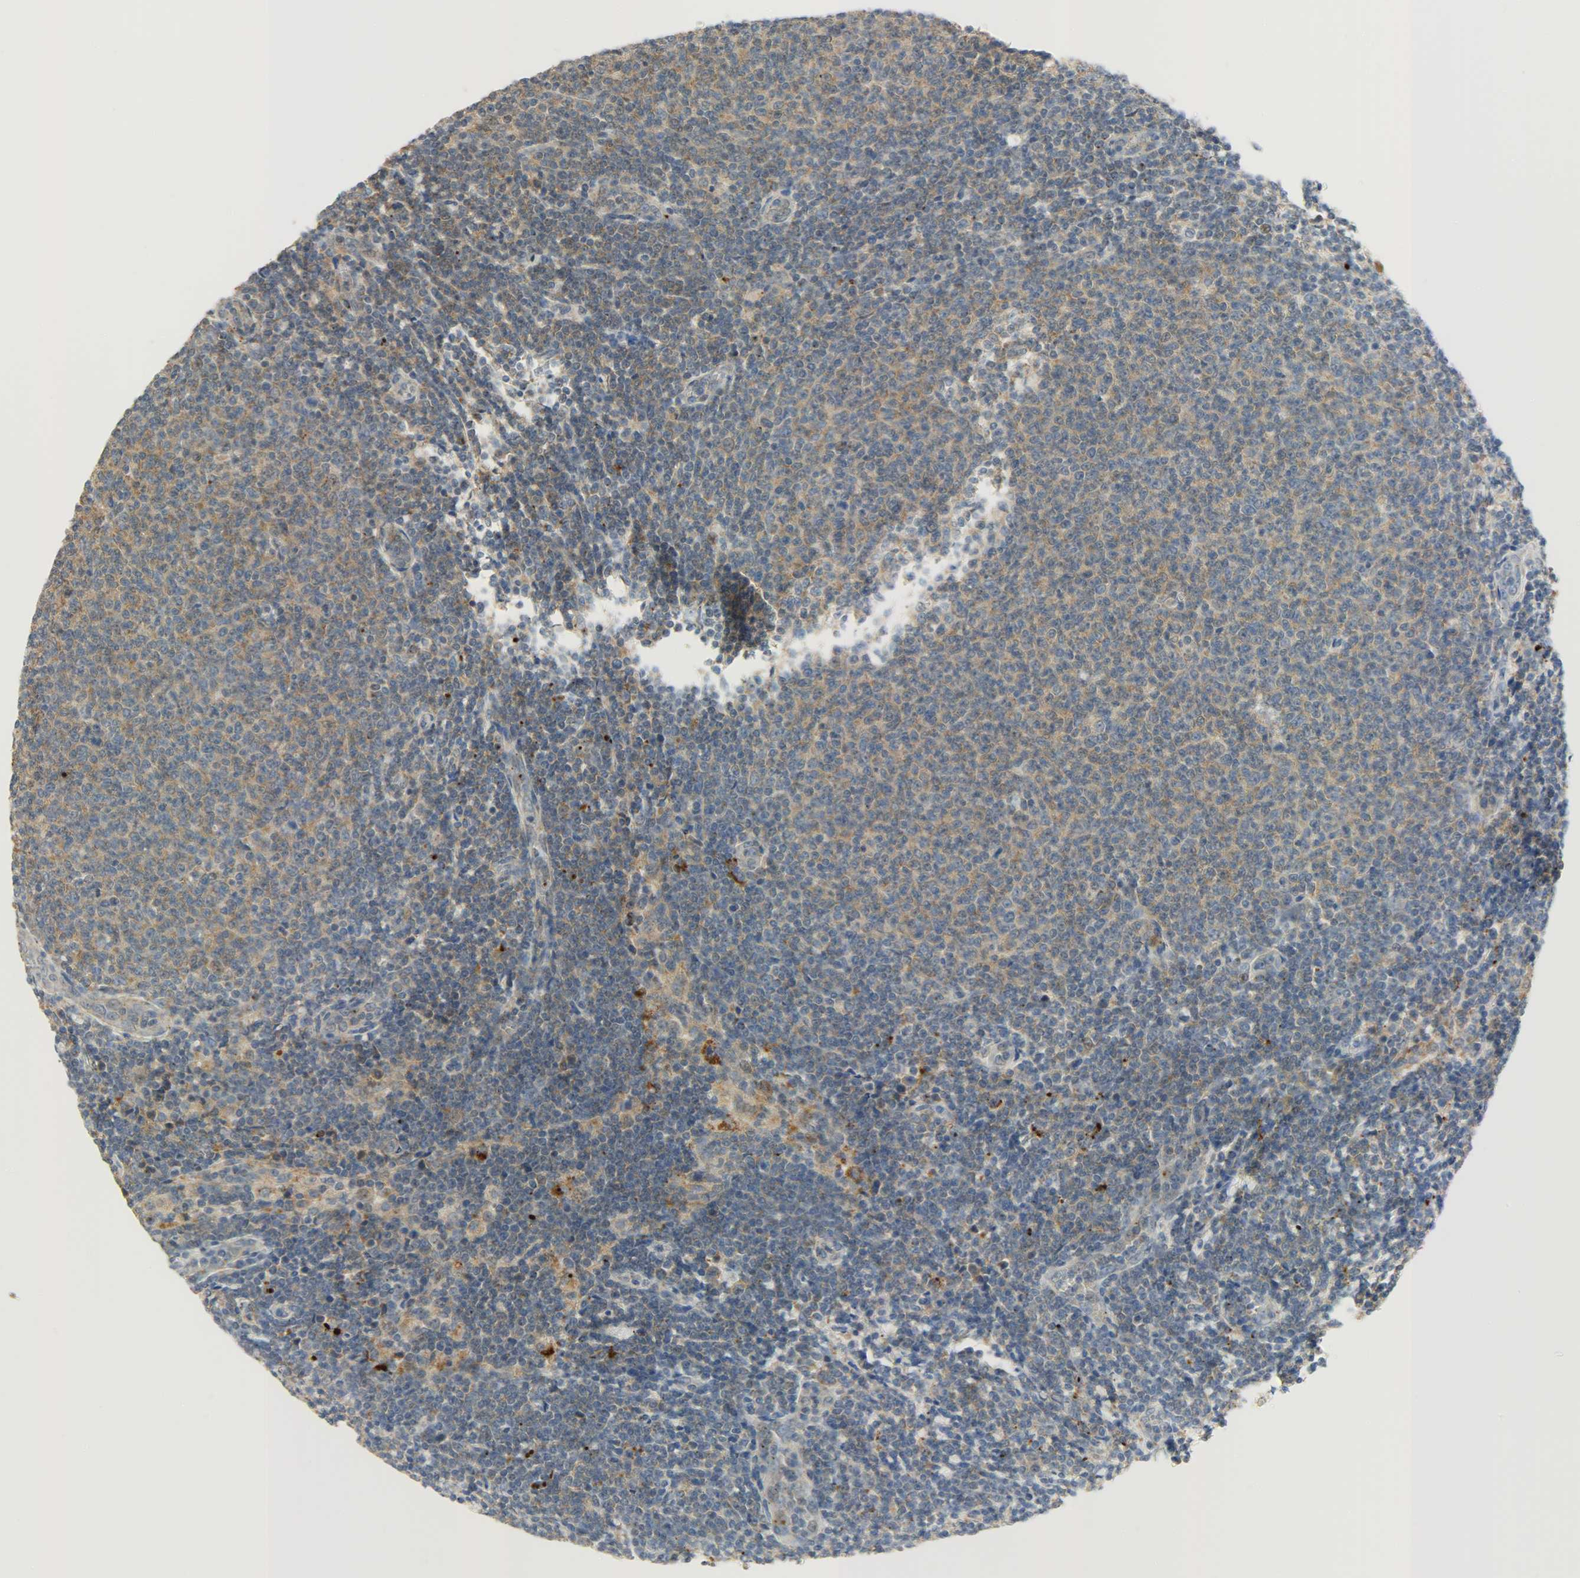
{"staining": {"intensity": "moderate", "quantity": ">75%", "location": "cytoplasmic/membranous"}, "tissue": "lymphoma", "cell_type": "Tumor cells", "image_type": "cancer", "snomed": [{"axis": "morphology", "description": "Malignant lymphoma, non-Hodgkin's type, Low grade"}, {"axis": "topography", "description": "Lymph node"}], "caption": "The immunohistochemical stain shows moderate cytoplasmic/membranous expression in tumor cells of malignant lymphoma, non-Hodgkin's type (low-grade) tissue.", "gene": "GIT2", "patient": {"sex": "male", "age": 66}}